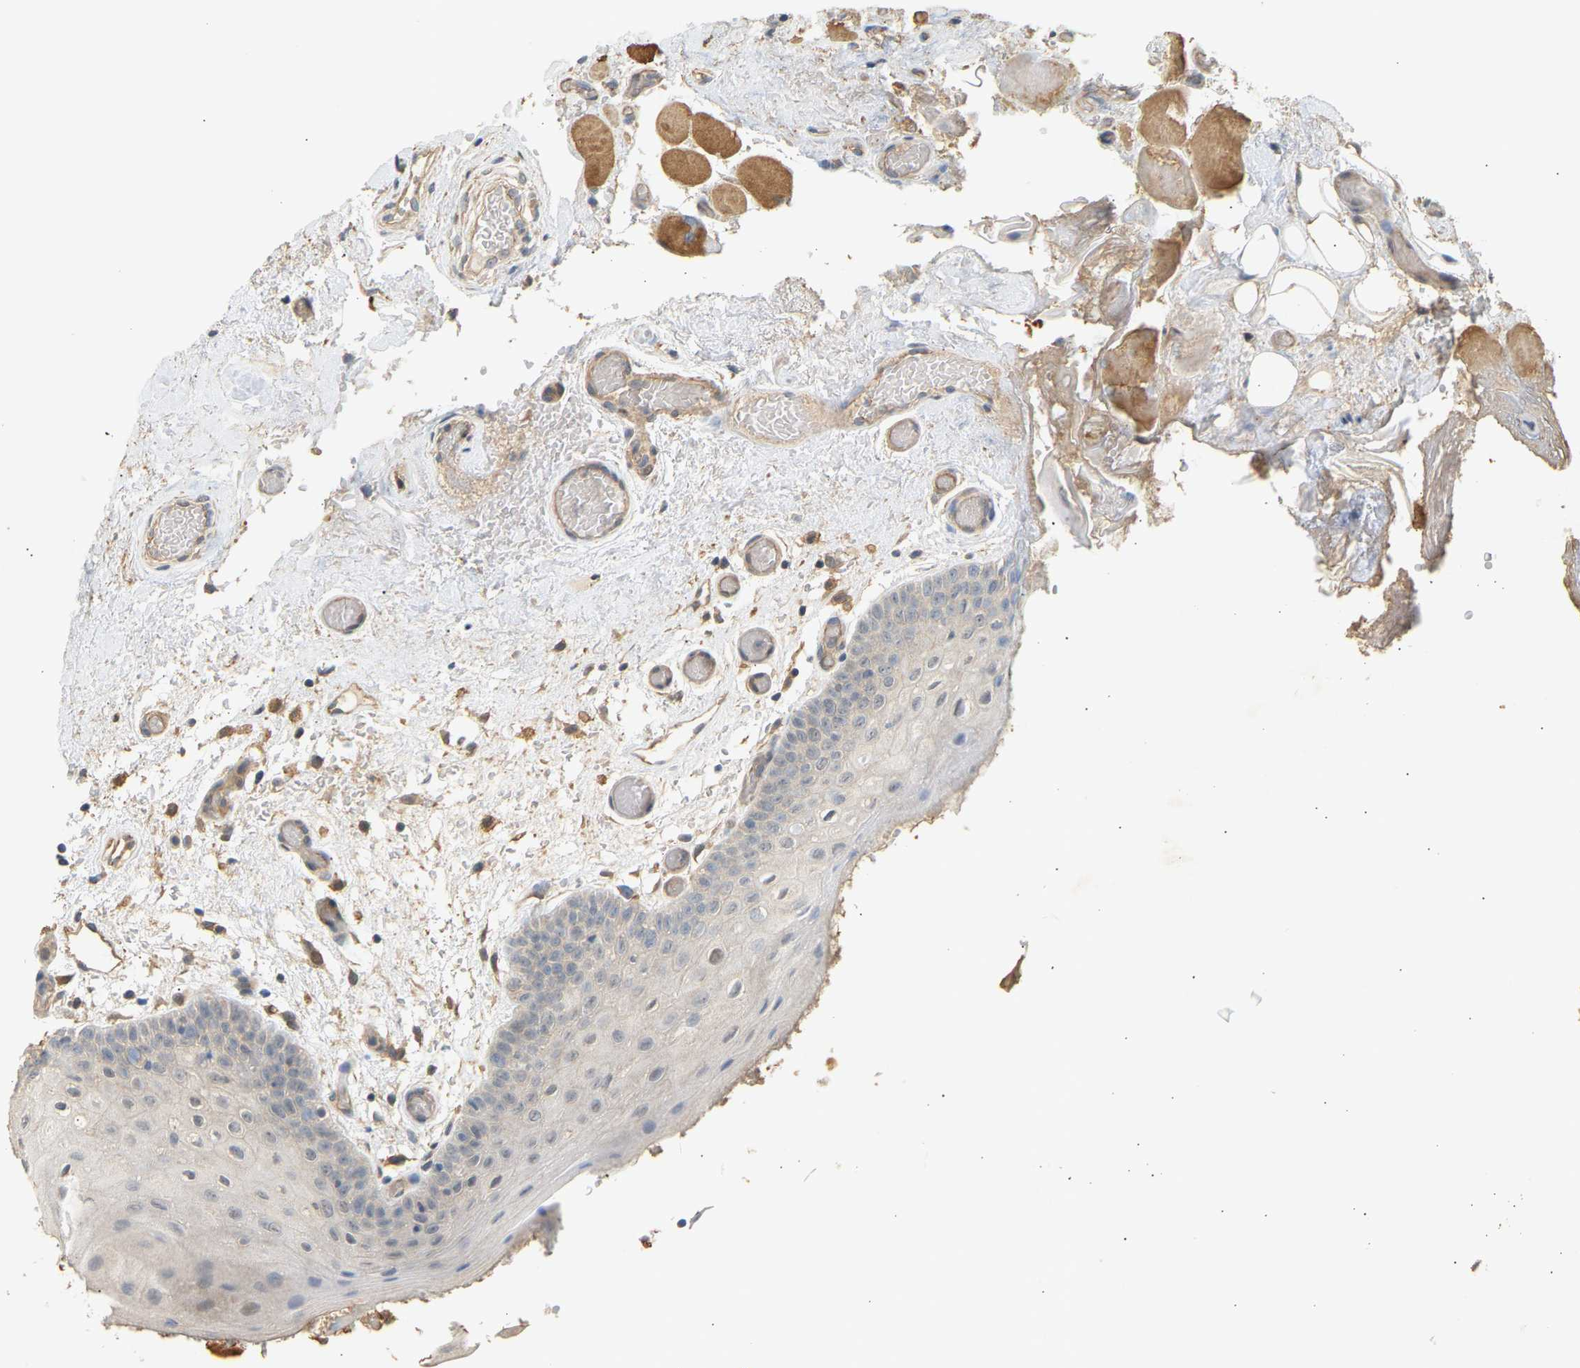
{"staining": {"intensity": "weak", "quantity": "<25%", "location": "nuclear"}, "tissue": "oral mucosa", "cell_type": "Squamous epithelial cells", "image_type": "normal", "snomed": [{"axis": "morphology", "description": "Normal tissue, NOS"}, {"axis": "morphology", "description": "Squamous cell carcinoma, NOS"}, {"axis": "topography", "description": "Oral tissue"}, {"axis": "topography", "description": "Head-Neck"}], "caption": "Human oral mucosa stained for a protein using IHC displays no positivity in squamous epithelial cells.", "gene": "RGL1", "patient": {"sex": "male", "age": 71}}